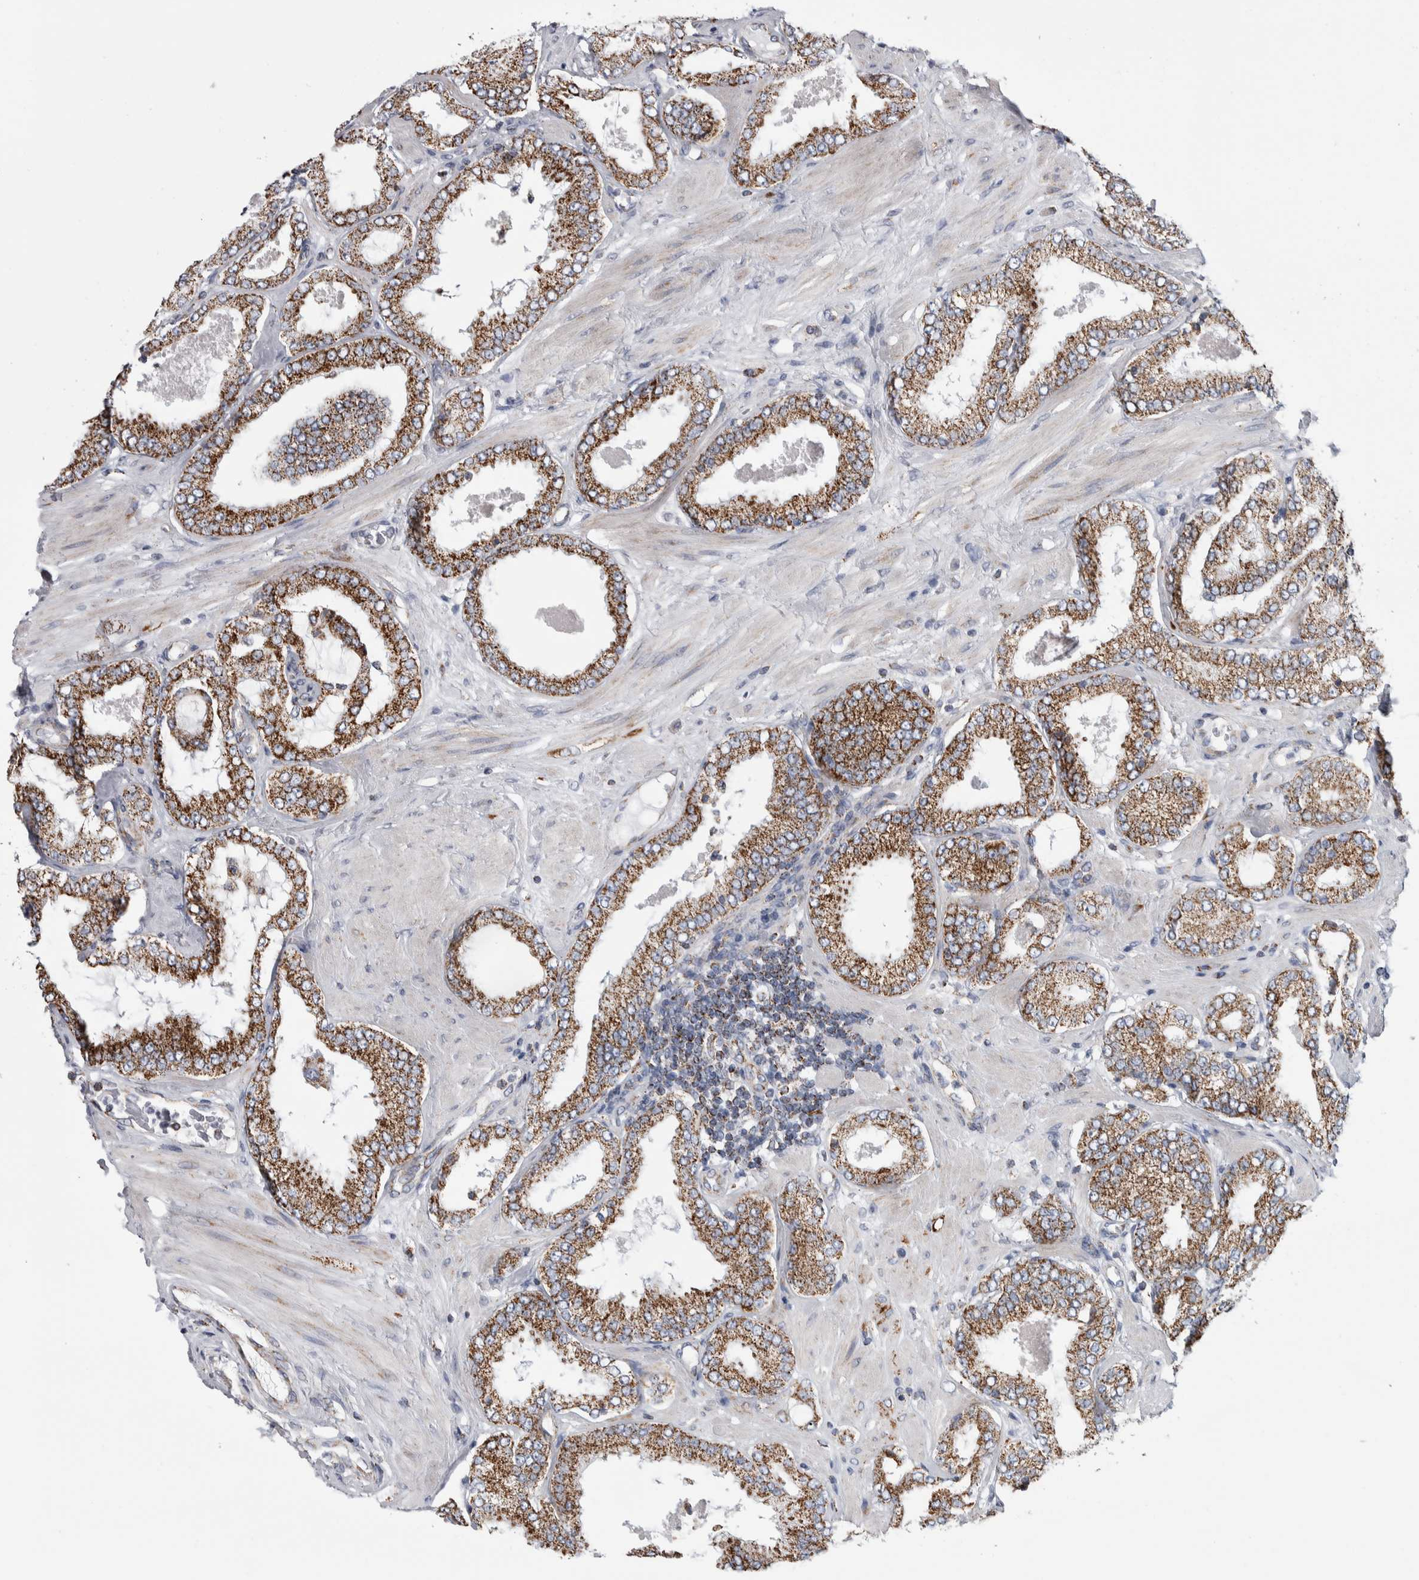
{"staining": {"intensity": "moderate", "quantity": ">75%", "location": "cytoplasmic/membranous"}, "tissue": "prostate cancer", "cell_type": "Tumor cells", "image_type": "cancer", "snomed": [{"axis": "morphology", "description": "Adenocarcinoma, Low grade"}, {"axis": "topography", "description": "Prostate"}], "caption": "Human prostate cancer (low-grade adenocarcinoma) stained with a protein marker reveals moderate staining in tumor cells.", "gene": "ETFA", "patient": {"sex": "male", "age": 62}}